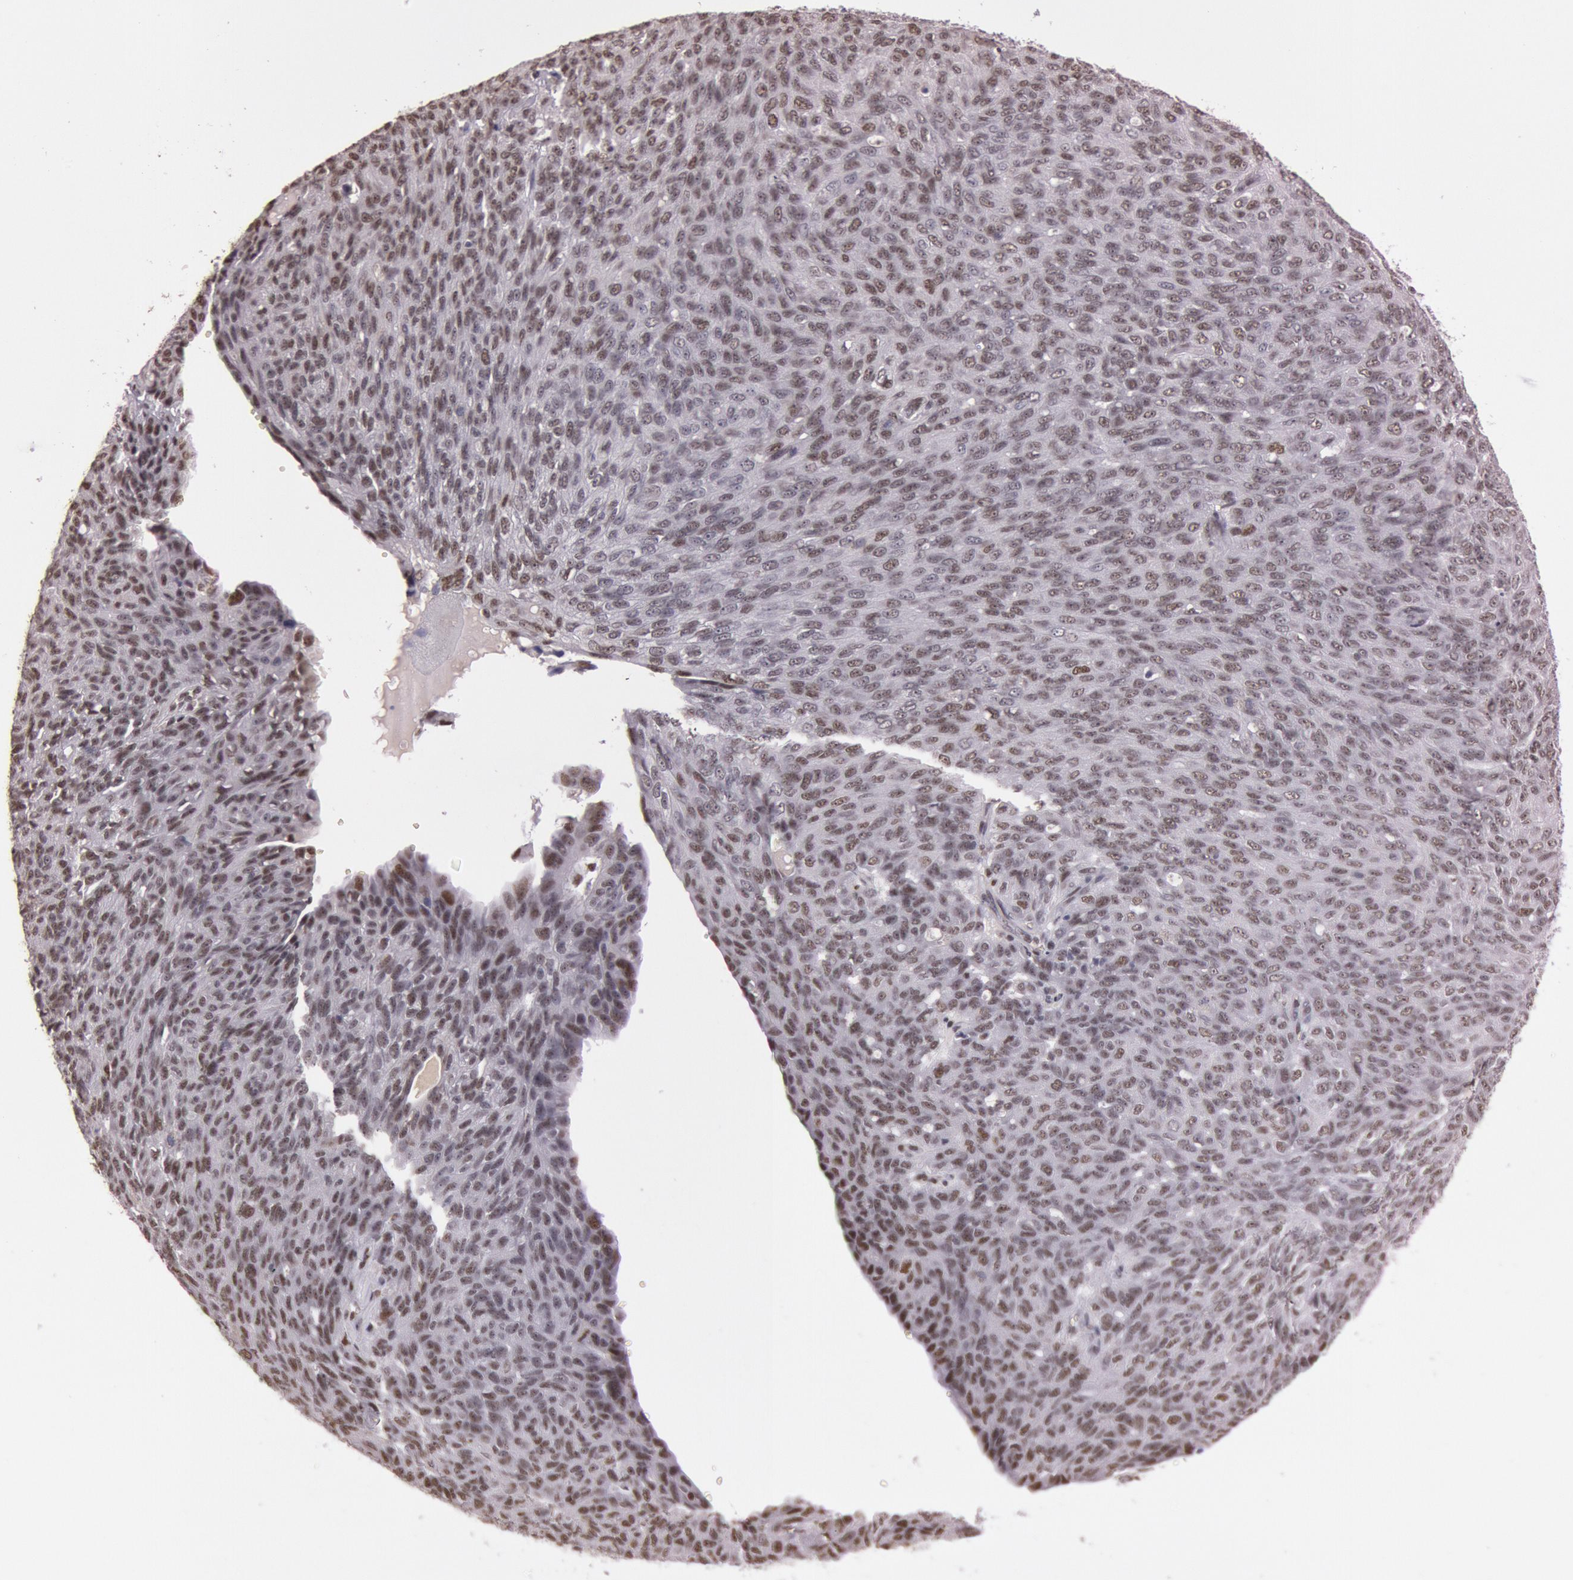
{"staining": {"intensity": "moderate", "quantity": ">75%", "location": "nuclear"}, "tissue": "ovarian cancer", "cell_type": "Tumor cells", "image_type": "cancer", "snomed": [{"axis": "morphology", "description": "Carcinoma, endometroid"}, {"axis": "topography", "description": "Ovary"}], "caption": "DAB (3,3'-diaminobenzidine) immunohistochemical staining of human ovarian cancer (endometroid carcinoma) reveals moderate nuclear protein expression in about >75% of tumor cells. Nuclei are stained in blue.", "gene": "TASL", "patient": {"sex": "female", "age": 60}}